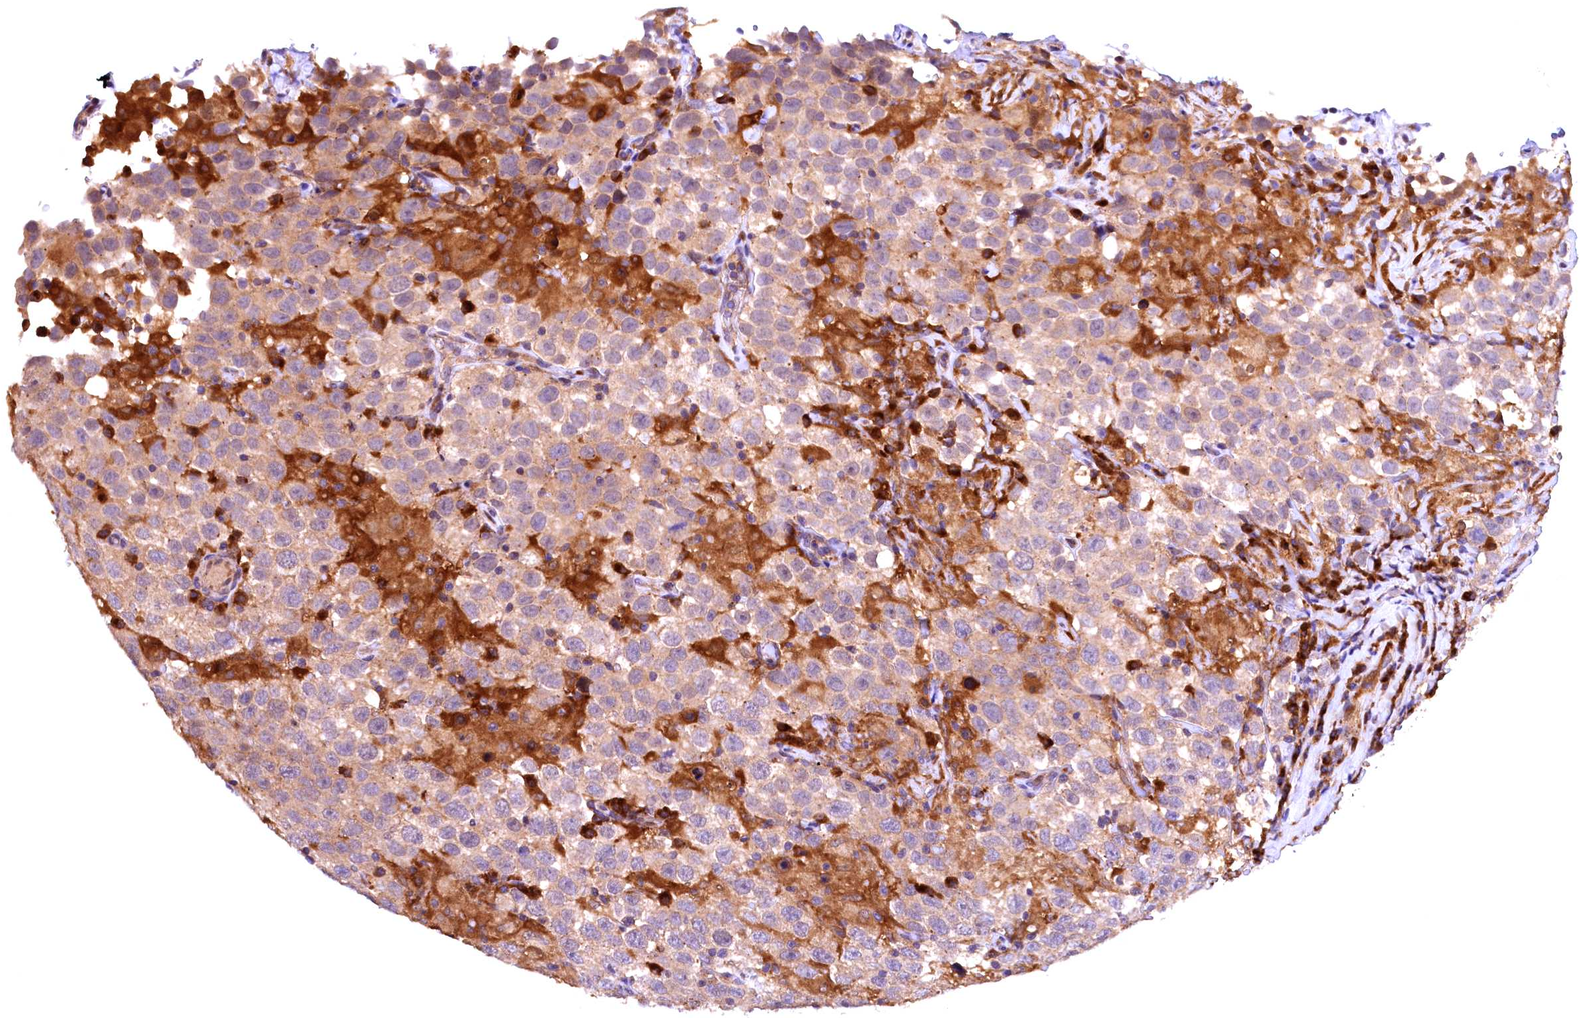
{"staining": {"intensity": "weak", "quantity": "25%-75%", "location": "cytoplasmic/membranous"}, "tissue": "testis cancer", "cell_type": "Tumor cells", "image_type": "cancer", "snomed": [{"axis": "morphology", "description": "Seminoma, NOS"}, {"axis": "topography", "description": "Testis"}], "caption": "A high-resolution histopathology image shows IHC staining of testis cancer, which demonstrates weak cytoplasmic/membranous positivity in approximately 25%-75% of tumor cells.", "gene": "NAIP", "patient": {"sex": "male", "age": 41}}